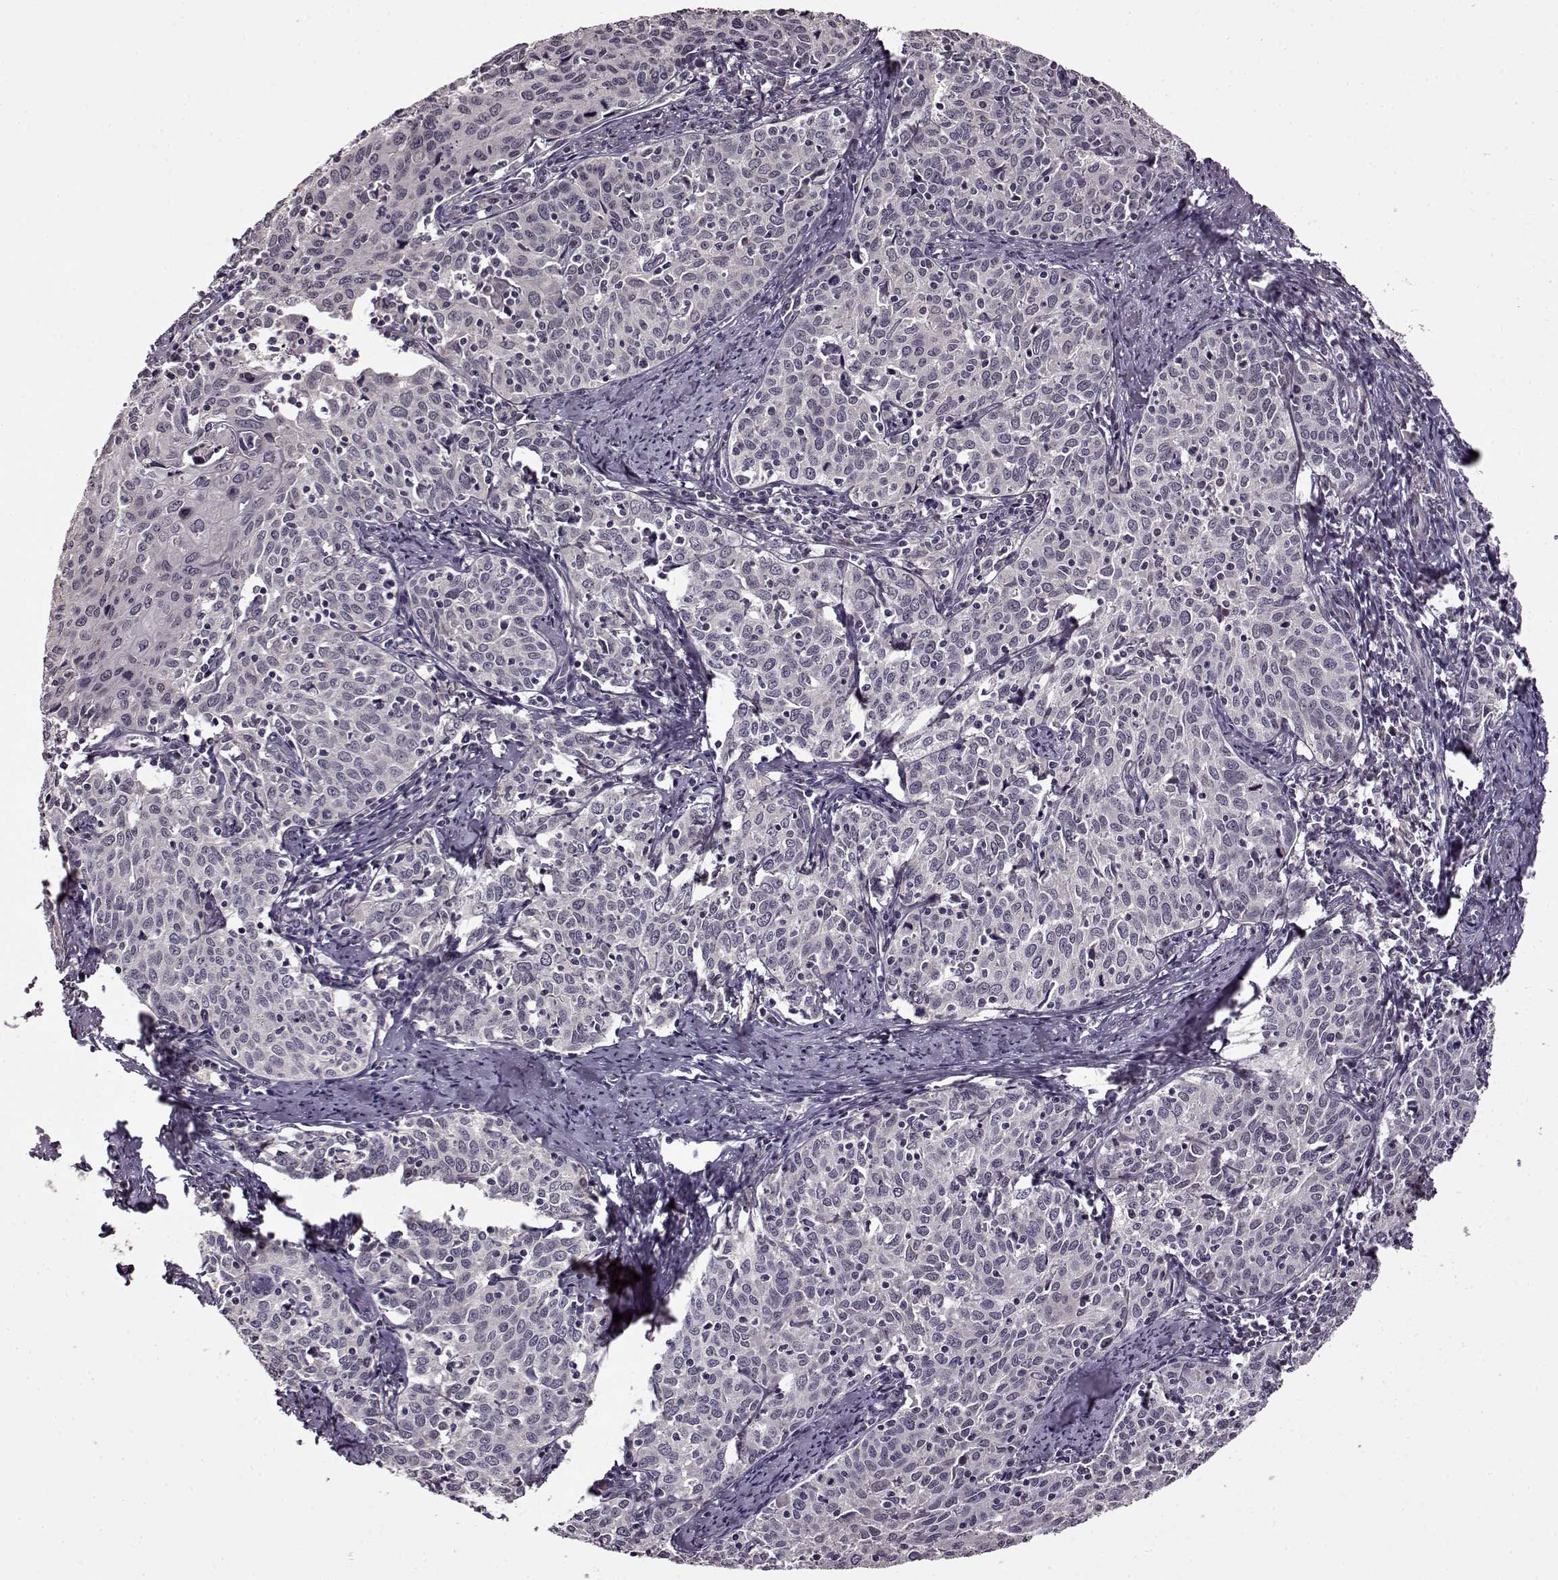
{"staining": {"intensity": "negative", "quantity": "none", "location": "none"}, "tissue": "cervical cancer", "cell_type": "Tumor cells", "image_type": "cancer", "snomed": [{"axis": "morphology", "description": "Squamous cell carcinoma, NOS"}, {"axis": "topography", "description": "Cervix"}], "caption": "IHC photomicrograph of neoplastic tissue: human cervical cancer stained with DAB (3,3'-diaminobenzidine) demonstrates no significant protein expression in tumor cells.", "gene": "MAIP1", "patient": {"sex": "female", "age": 62}}